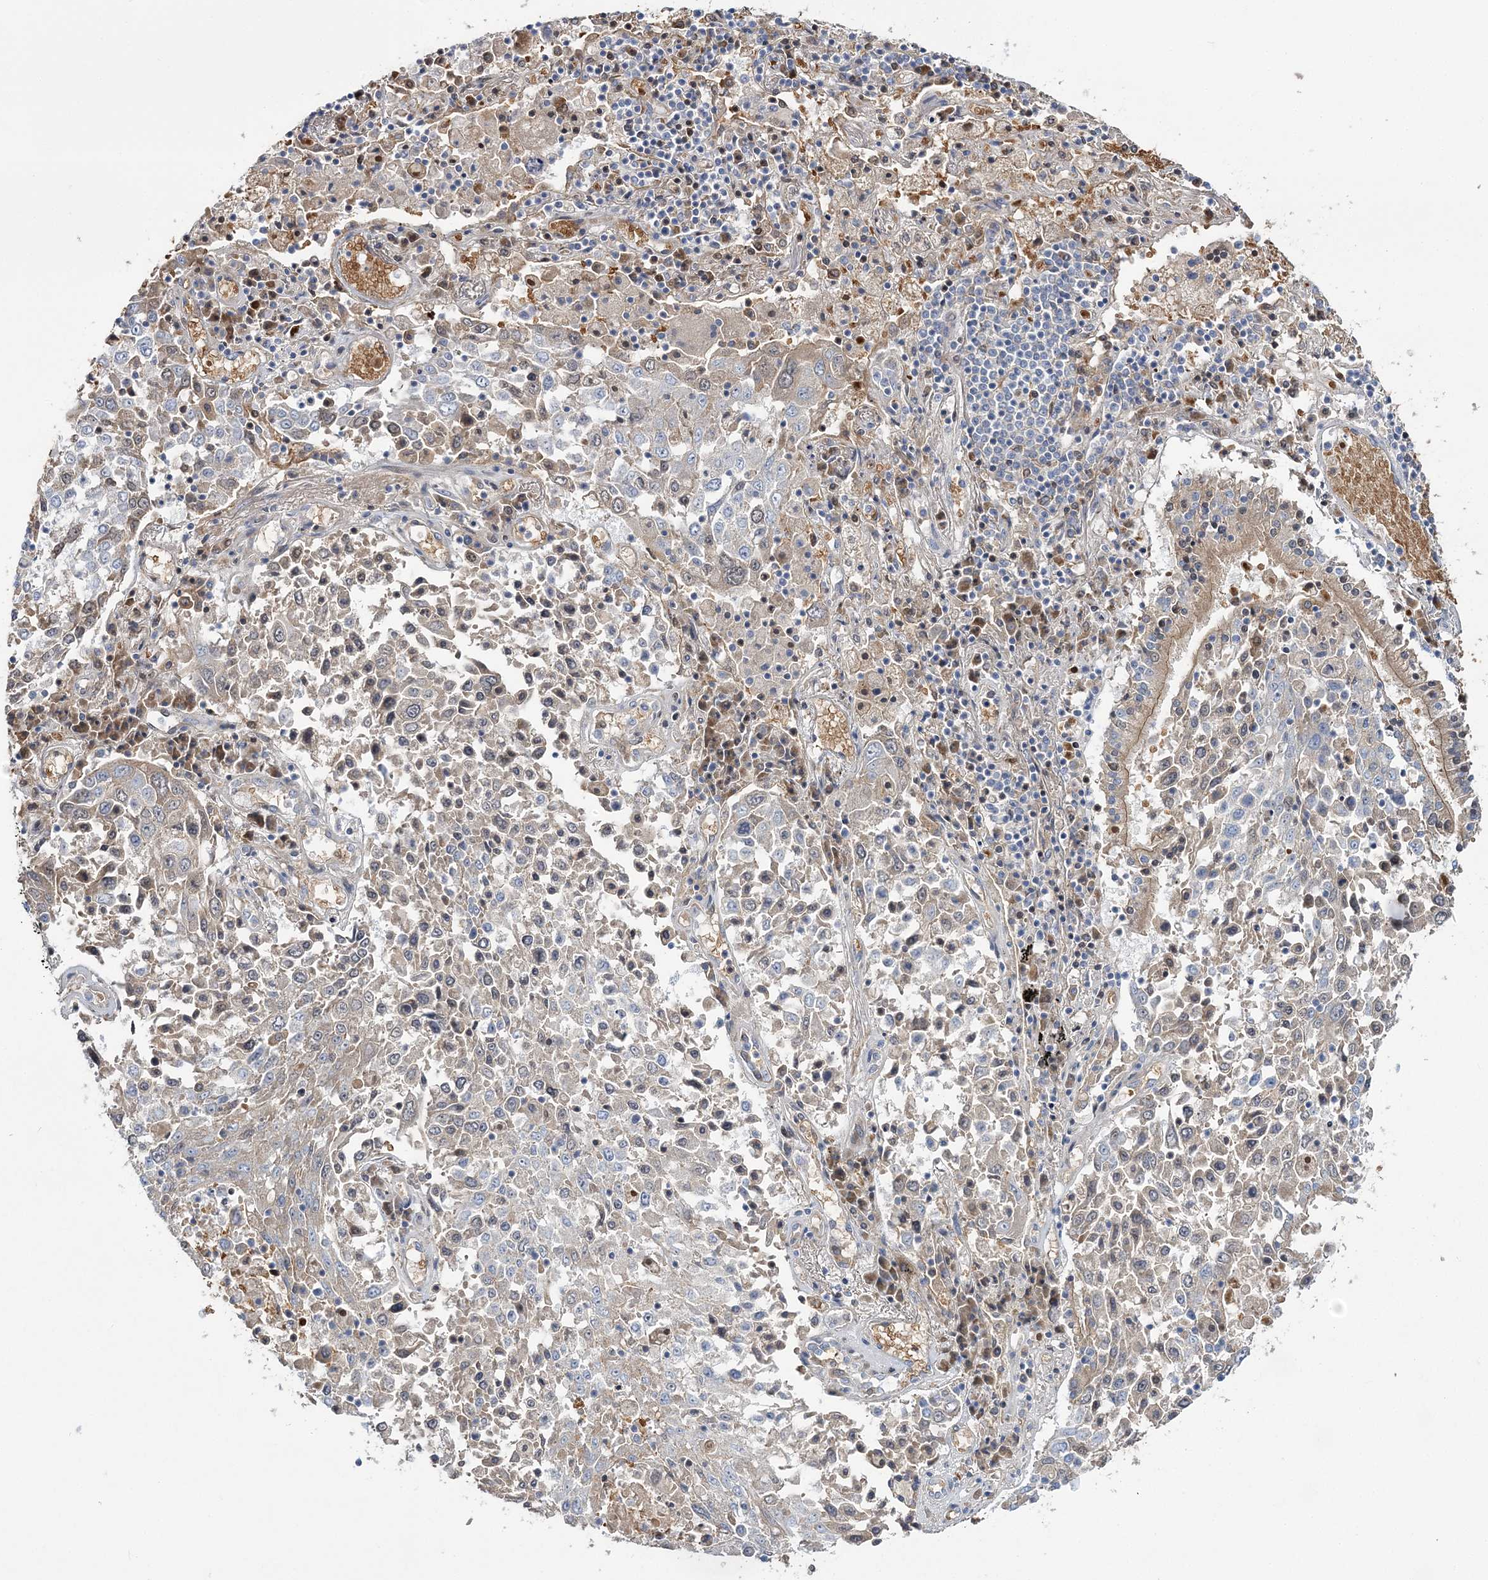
{"staining": {"intensity": "weak", "quantity": "<25%", "location": "cytoplasmic/membranous"}, "tissue": "lung cancer", "cell_type": "Tumor cells", "image_type": "cancer", "snomed": [{"axis": "morphology", "description": "Squamous cell carcinoma, NOS"}, {"axis": "topography", "description": "Lung"}], "caption": "Tumor cells are negative for protein expression in human lung squamous cell carcinoma.", "gene": "ATP11B", "patient": {"sex": "male", "age": 65}}